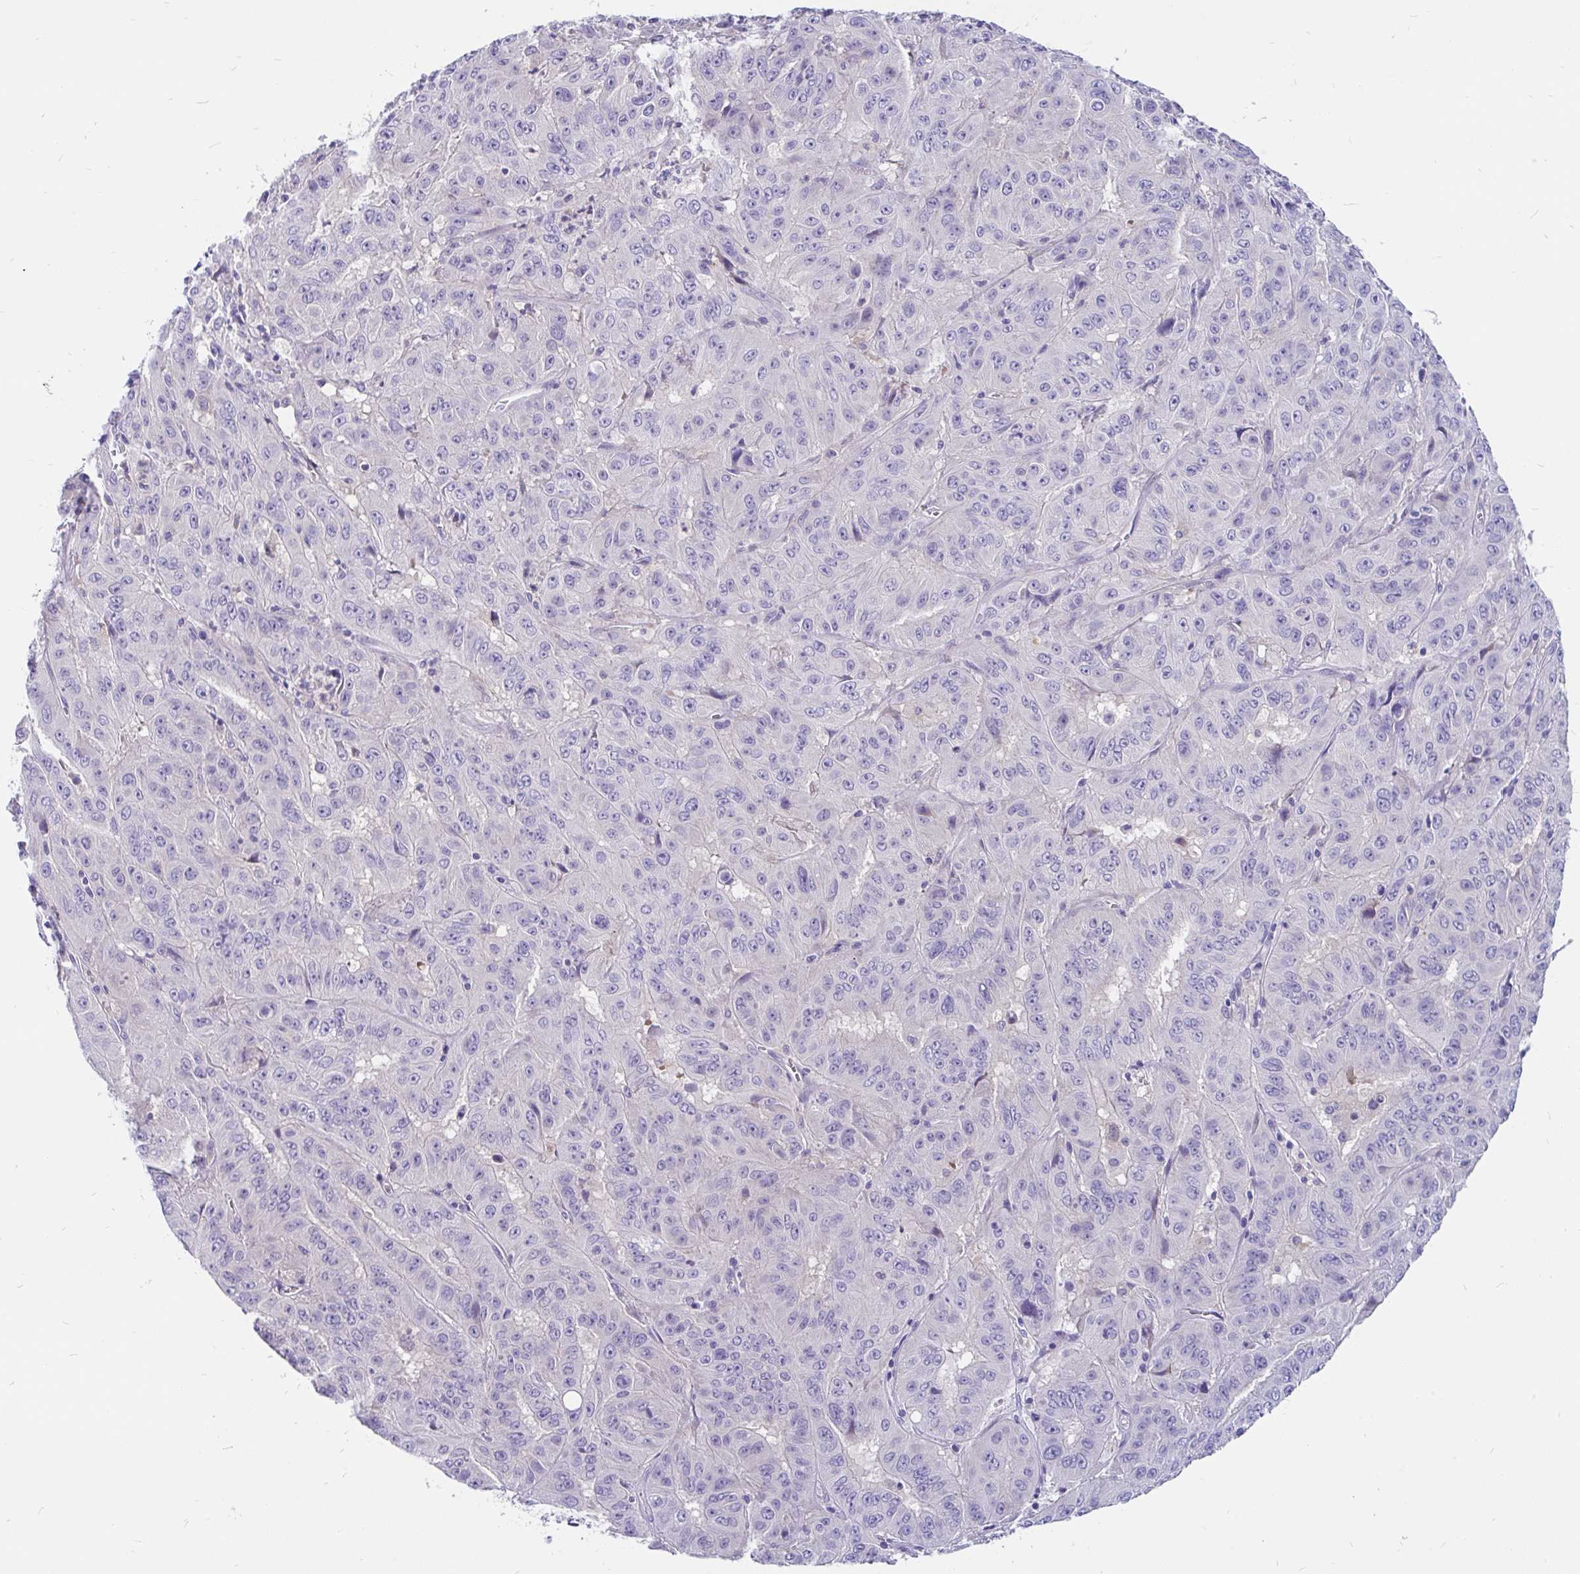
{"staining": {"intensity": "negative", "quantity": "none", "location": "none"}, "tissue": "pancreatic cancer", "cell_type": "Tumor cells", "image_type": "cancer", "snomed": [{"axis": "morphology", "description": "Adenocarcinoma, NOS"}, {"axis": "topography", "description": "Pancreas"}], "caption": "An immunohistochemistry (IHC) micrograph of adenocarcinoma (pancreatic) is shown. There is no staining in tumor cells of adenocarcinoma (pancreatic).", "gene": "KIAA2013", "patient": {"sex": "male", "age": 63}}